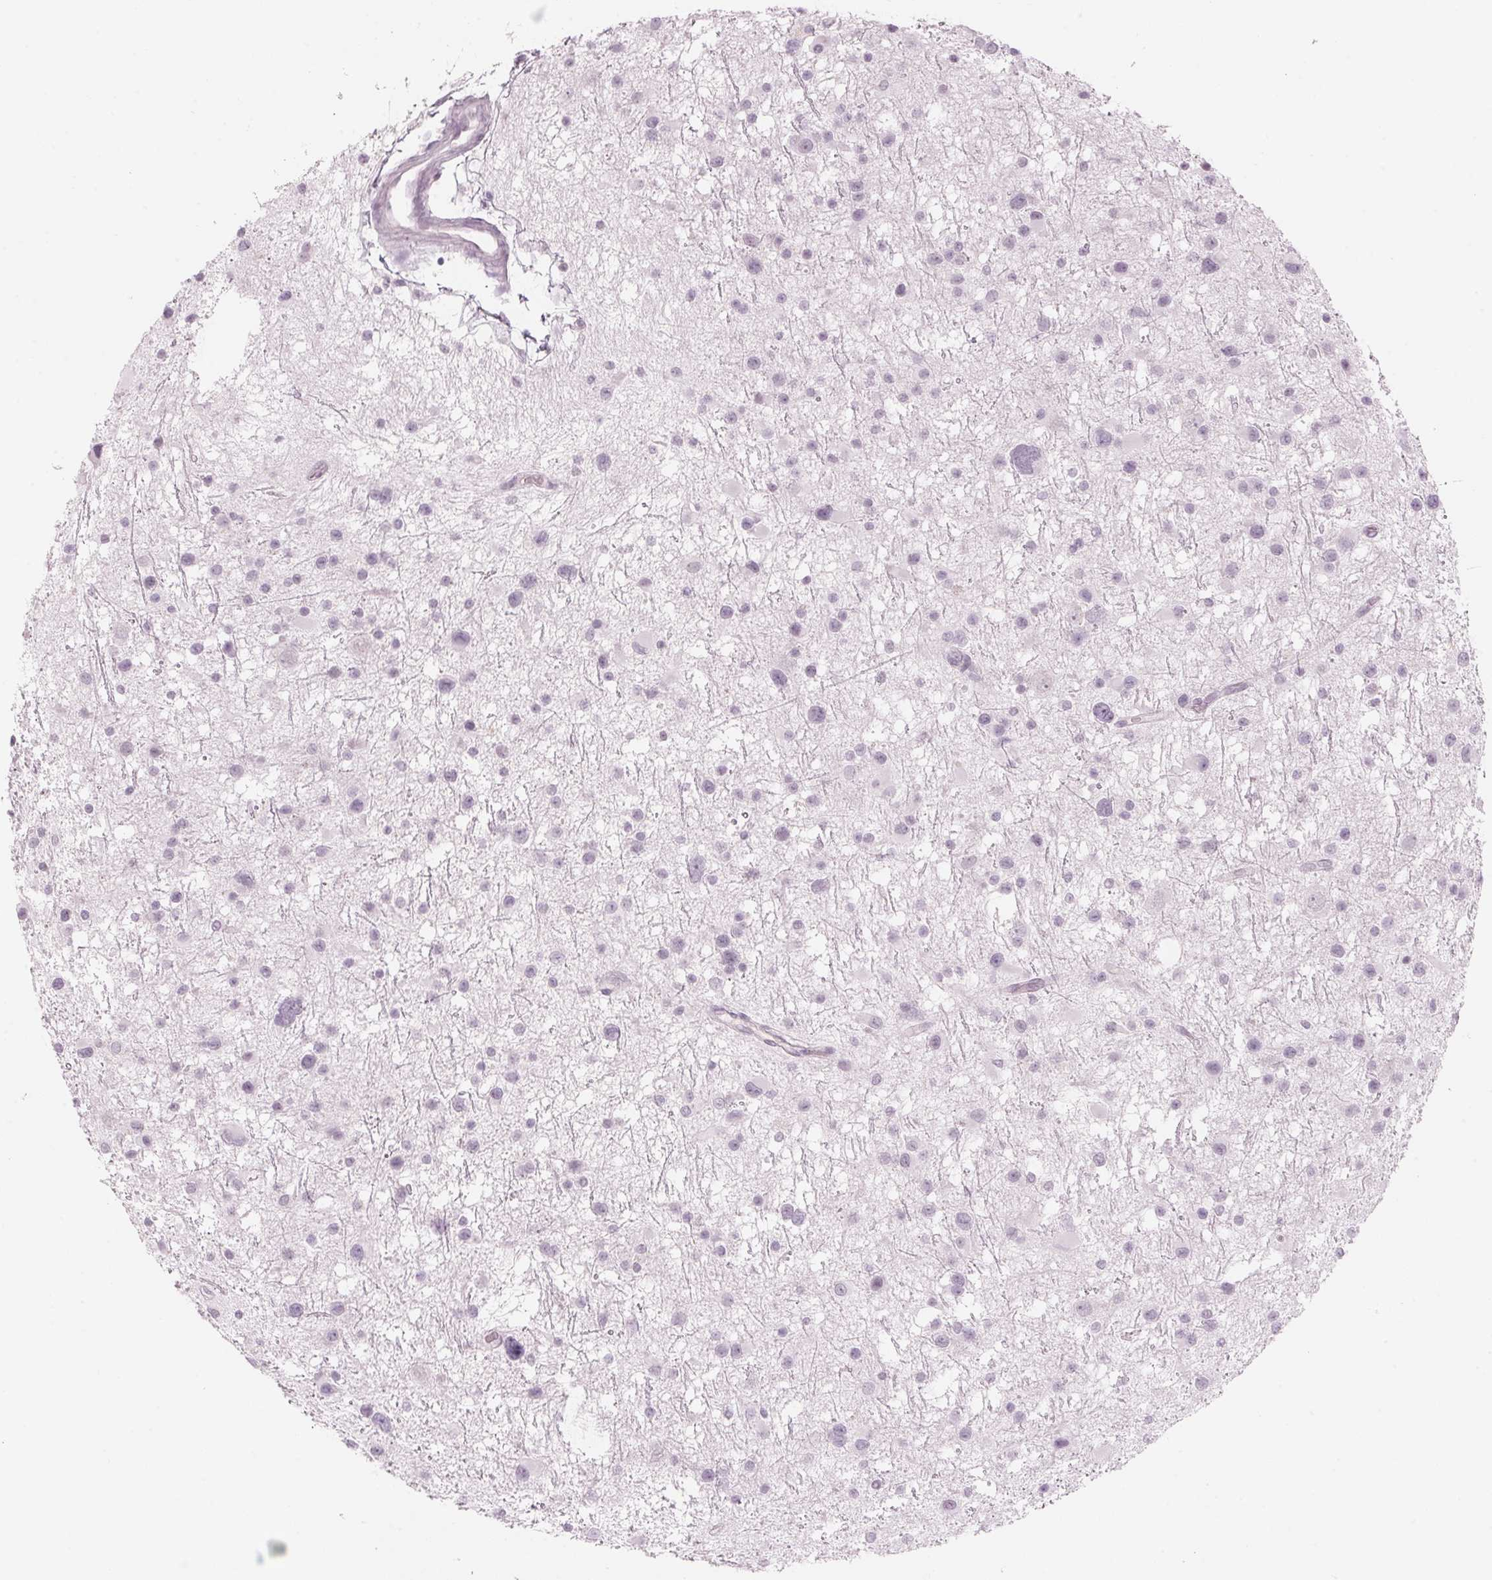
{"staining": {"intensity": "negative", "quantity": "none", "location": "none"}, "tissue": "glioma", "cell_type": "Tumor cells", "image_type": "cancer", "snomed": [{"axis": "morphology", "description": "Glioma, malignant, Low grade"}, {"axis": "topography", "description": "Brain"}], "caption": "IHC histopathology image of low-grade glioma (malignant) stained for a protein (brown), which displays no expression in tumor cells.", "gene": "SCTR", "patient": {"sex": "female", "age": 32}}